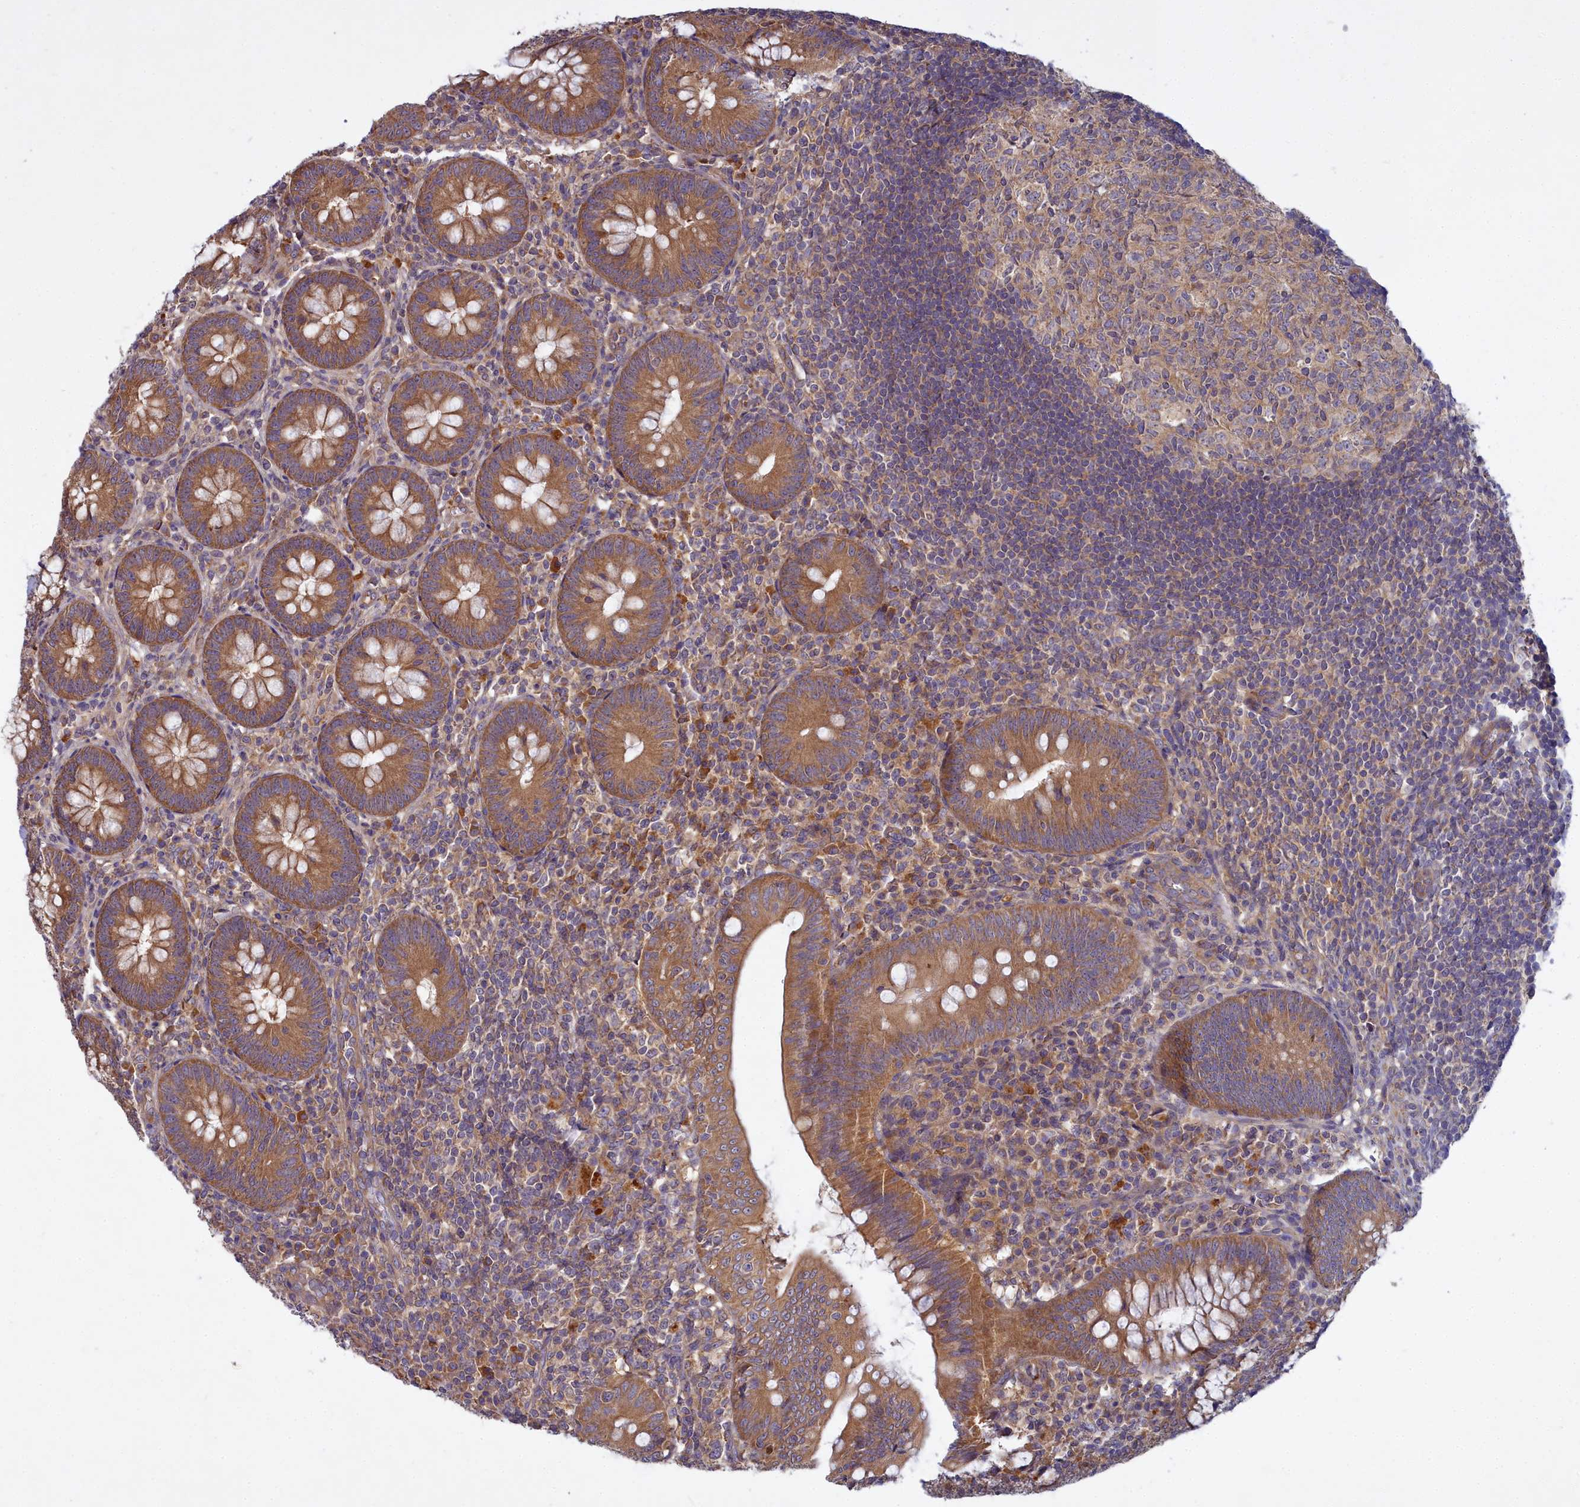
{"staining": {"intensity": "moderate", "quantity": ">75%", "location": "cytoplasmic/membranous"}, "tissue": "appendix", "cell_type": "Glandular cells", "image_type": "normal", "snomed": [{"axis": "morphology", "description": "Normal tissue, NOS"}, {"axis": "topography", "description": "Appendix"}], "caption": "Protein expression analysis of unremarkable appendix shows moderate cytoplasmic/membranous expression in about >75% of glandular cells.", "gene": "CCDC167", "patient": {"sex": "male", "age": 14}}